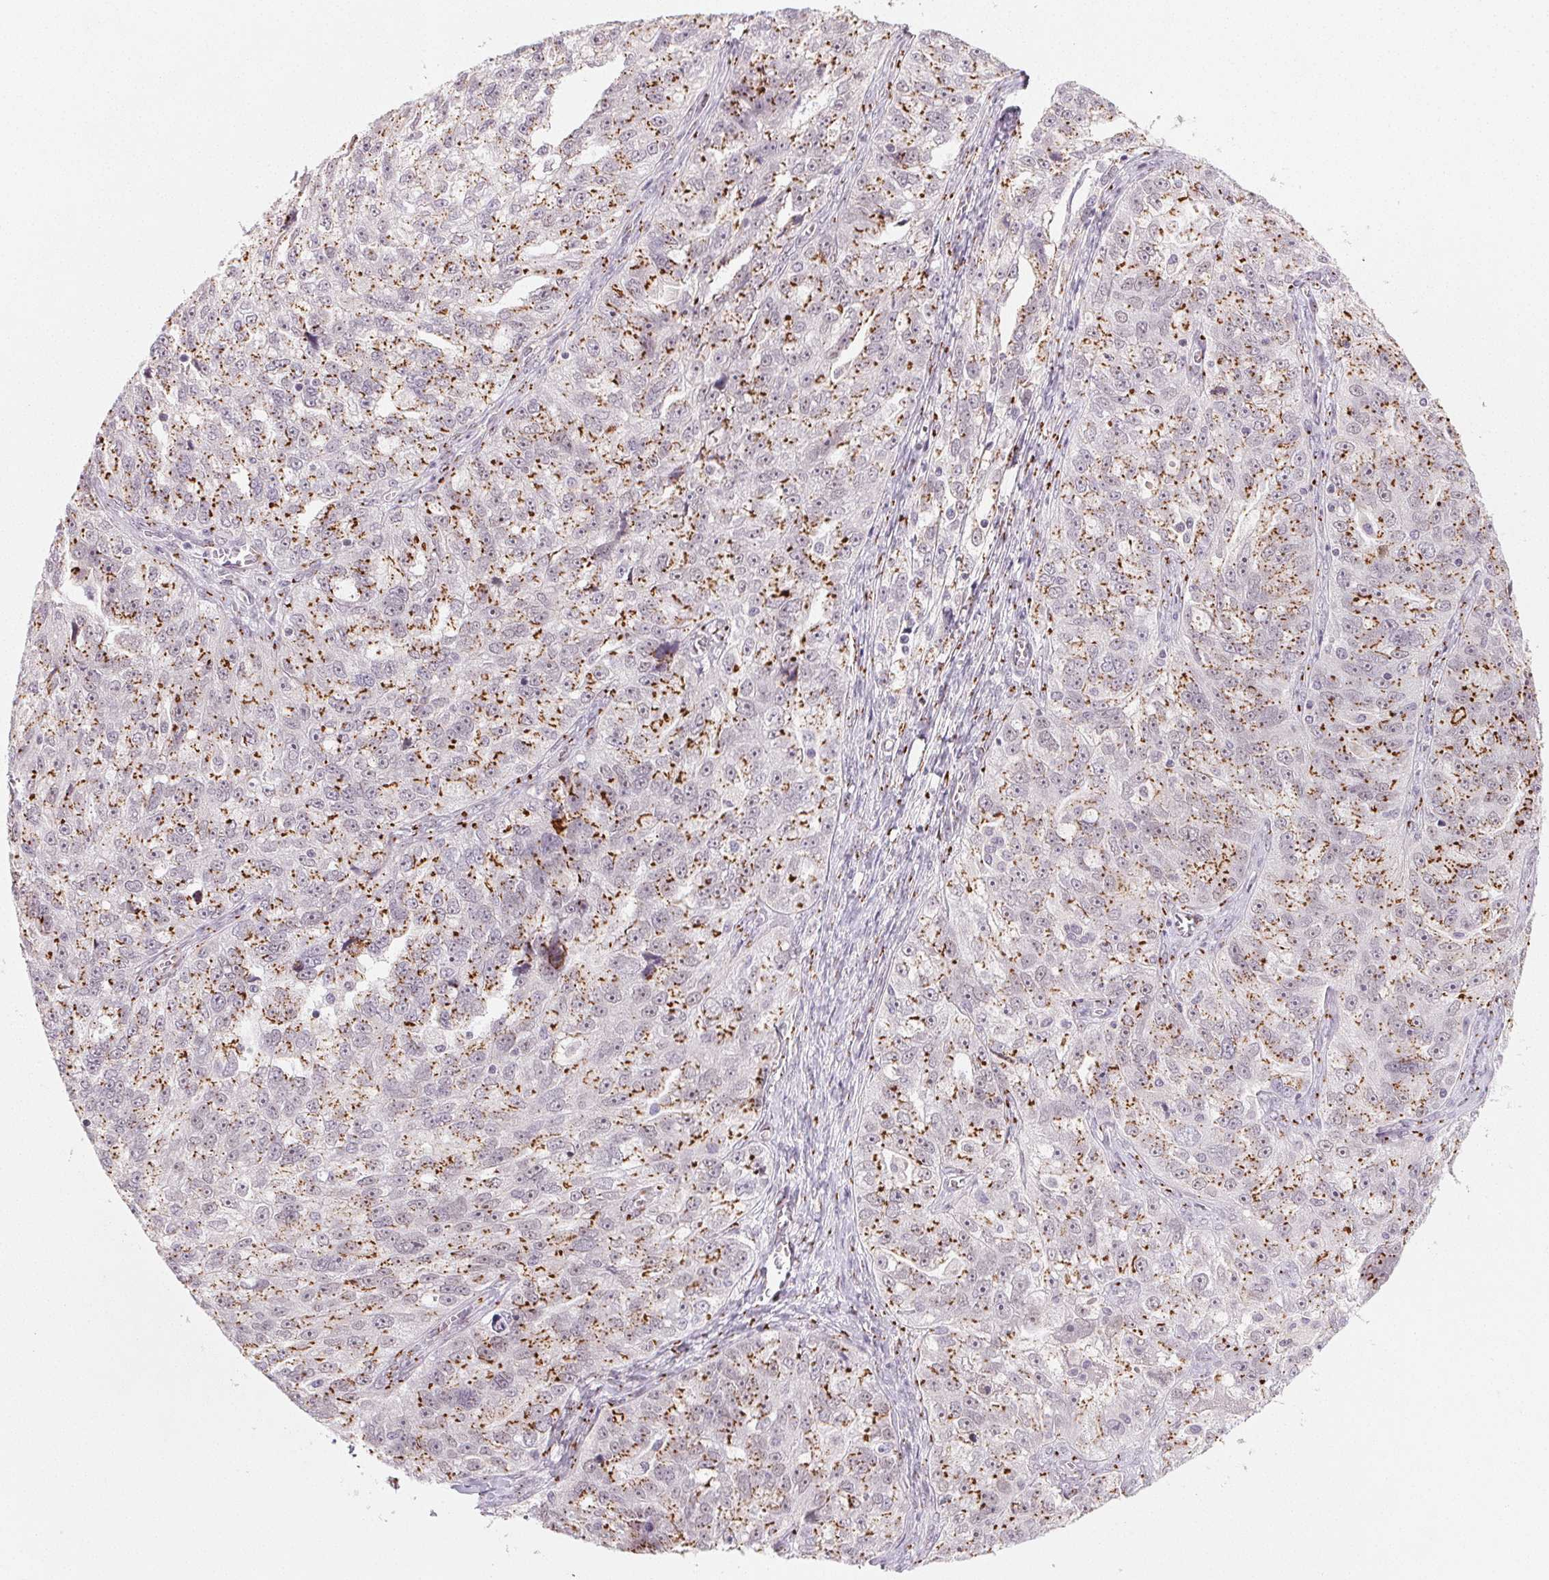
{"staining": {"intensity": "strong", "quantity": "25%-75%", "location": "cytoplasmic/membranous"}, "tissue": "ovarian cancer", "cell_type": "Tumor cells", "image_type": "cancer", "snomed": [{"axis": "morphology", "description": "Cystadenocarcinoma, serous, NOS"}, {"axis": "topography", "description": "Ovary"}], "caption": "Ovarian serous cystadenocarcinoma stained with a brown dye exhibits strong cytoplasmic/membranous positive staining in about 25%-75% of tumor cells.", "gene": "RAB22A", "patient": {"sex": "female", "age": 51}}